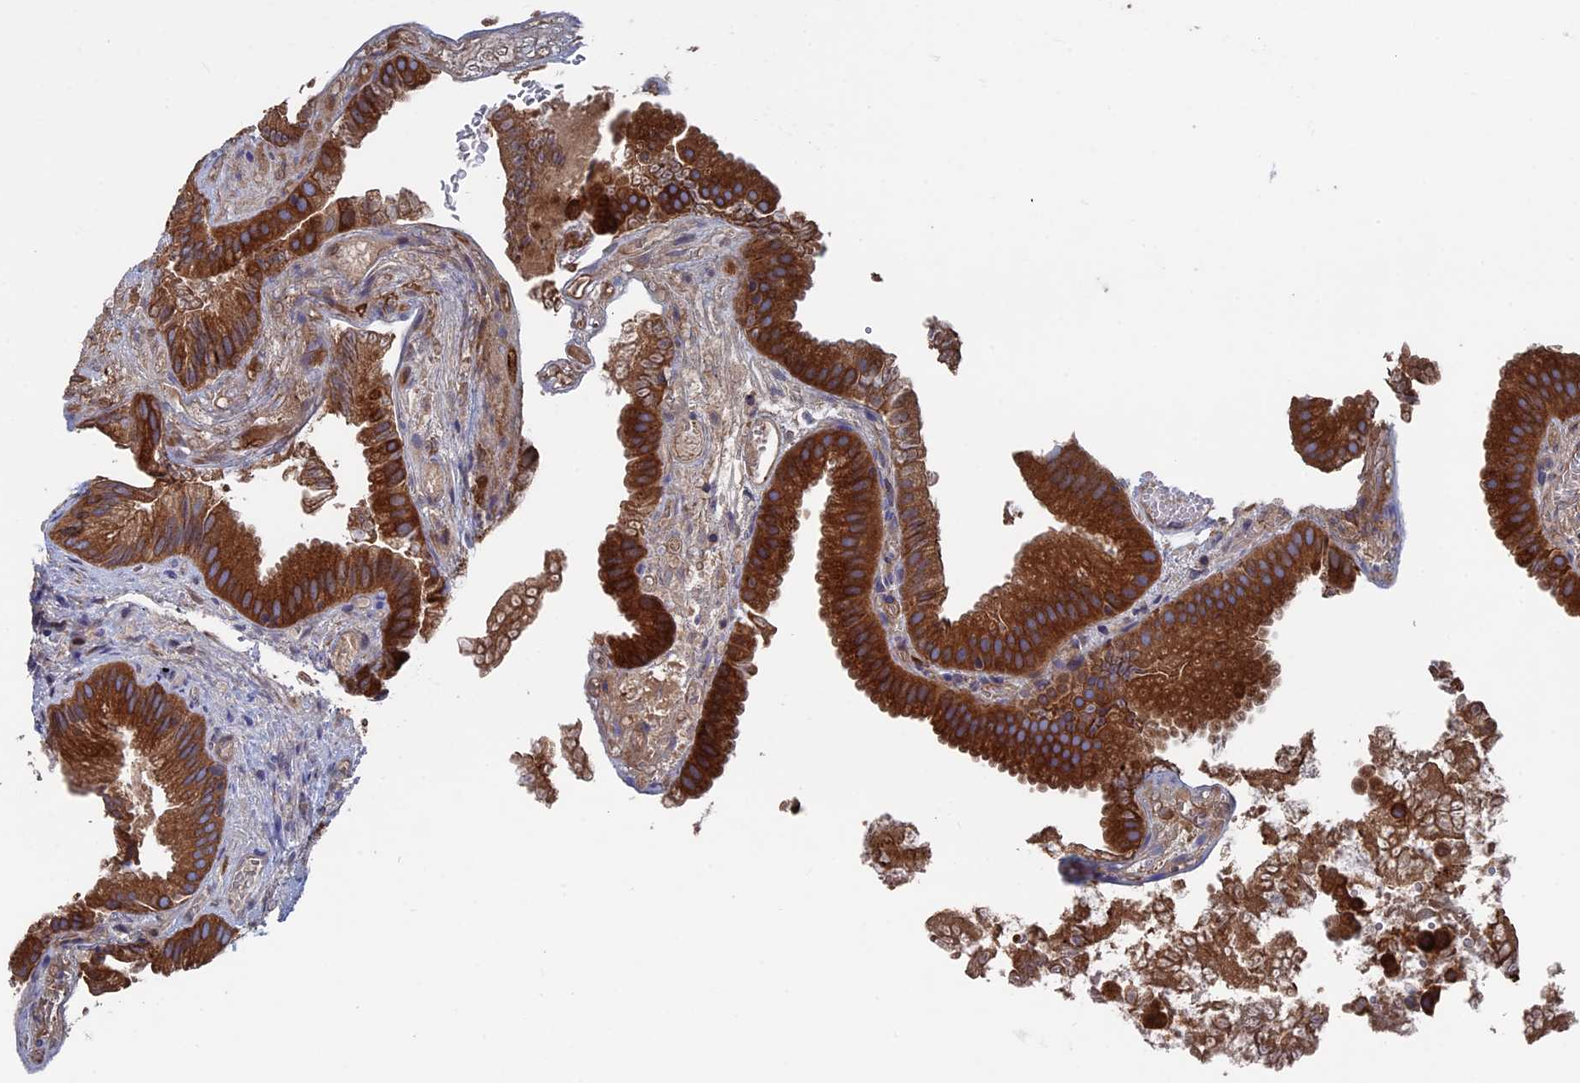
{"staining": {"intensity": "strong", "quantity": ">75%", "location": "cytoplasmic/membranous"}, "tissue": "gallbladder", "cell_type": "Glandular cells", "image_type": "normal", "snomed": [{"axis": "morphology", "description": "Normal tissue, NOS"}, {"axis": "topography", "description": "Gallbladder"}], "caption": "The micrograph displays staining of benign gallbladder, revealing strong cytoplasmic/membranous protein staining (brown color) within glandular cells.", "gene": "DNAJC3", "patient": {"sex": "female", "age": 30}}